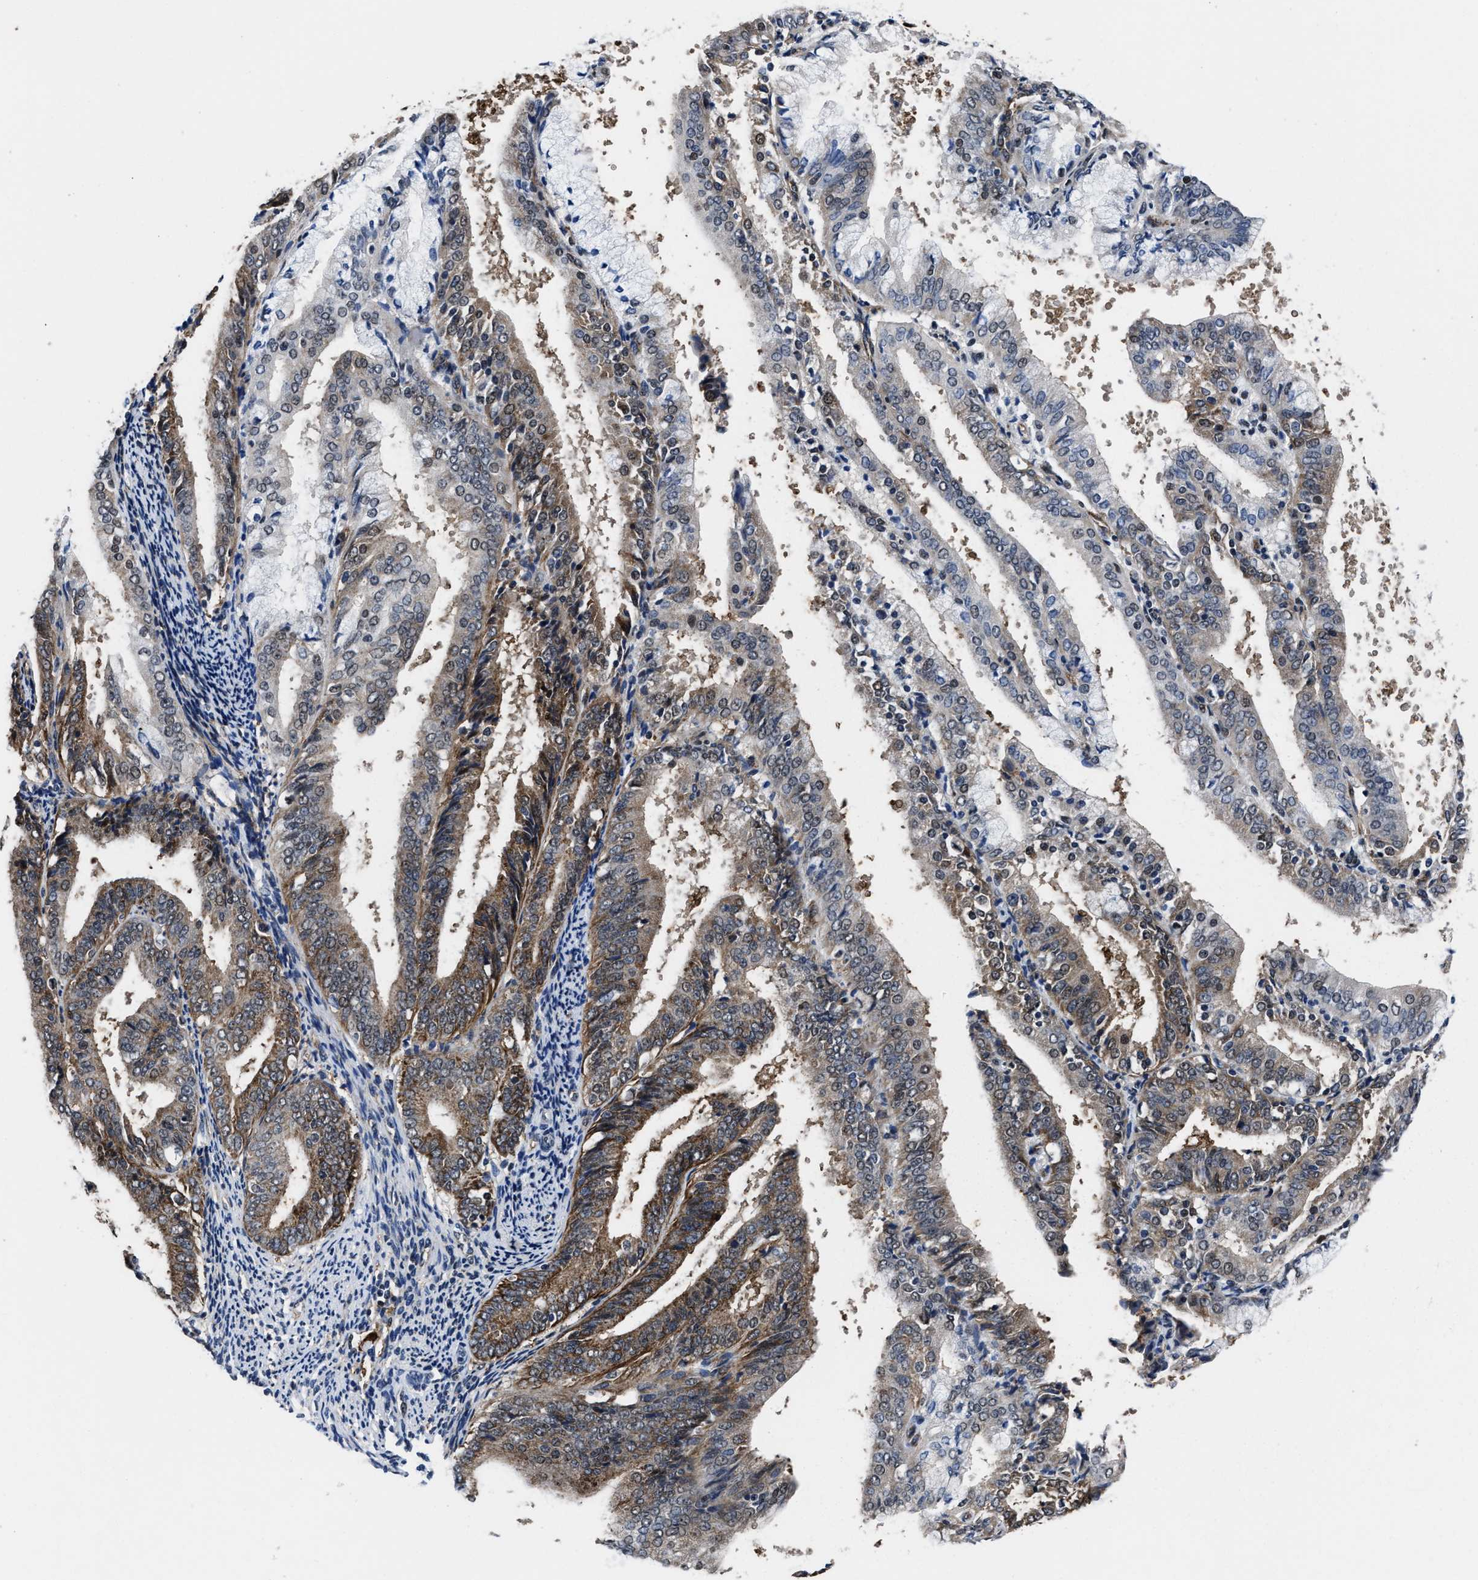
{"staining": {"intensity": "strong", "quantity": "25%-75%", "location": "cytoplasmic/membranous"}, "tissue": "endometrial cancer", "cell_type": "Tumor cells", "image_type": "cancer", "snomed": [{"axis": "morphology", "description": "Adenocarcinoma, NOS"}, {"axis": "topography", "description": "Endometrium"}], "caption": "Immunohistochemistry photomicrograph of human endometrial cancer (adenocarcinoma) stained for a protein (brown), which shows high levels of strong cytoplasmic/membranous staining in approximately 25%-75% of tumor cells.", "gene": "MARCKSL1", "patient": {"sex": "female", "age": 63}}